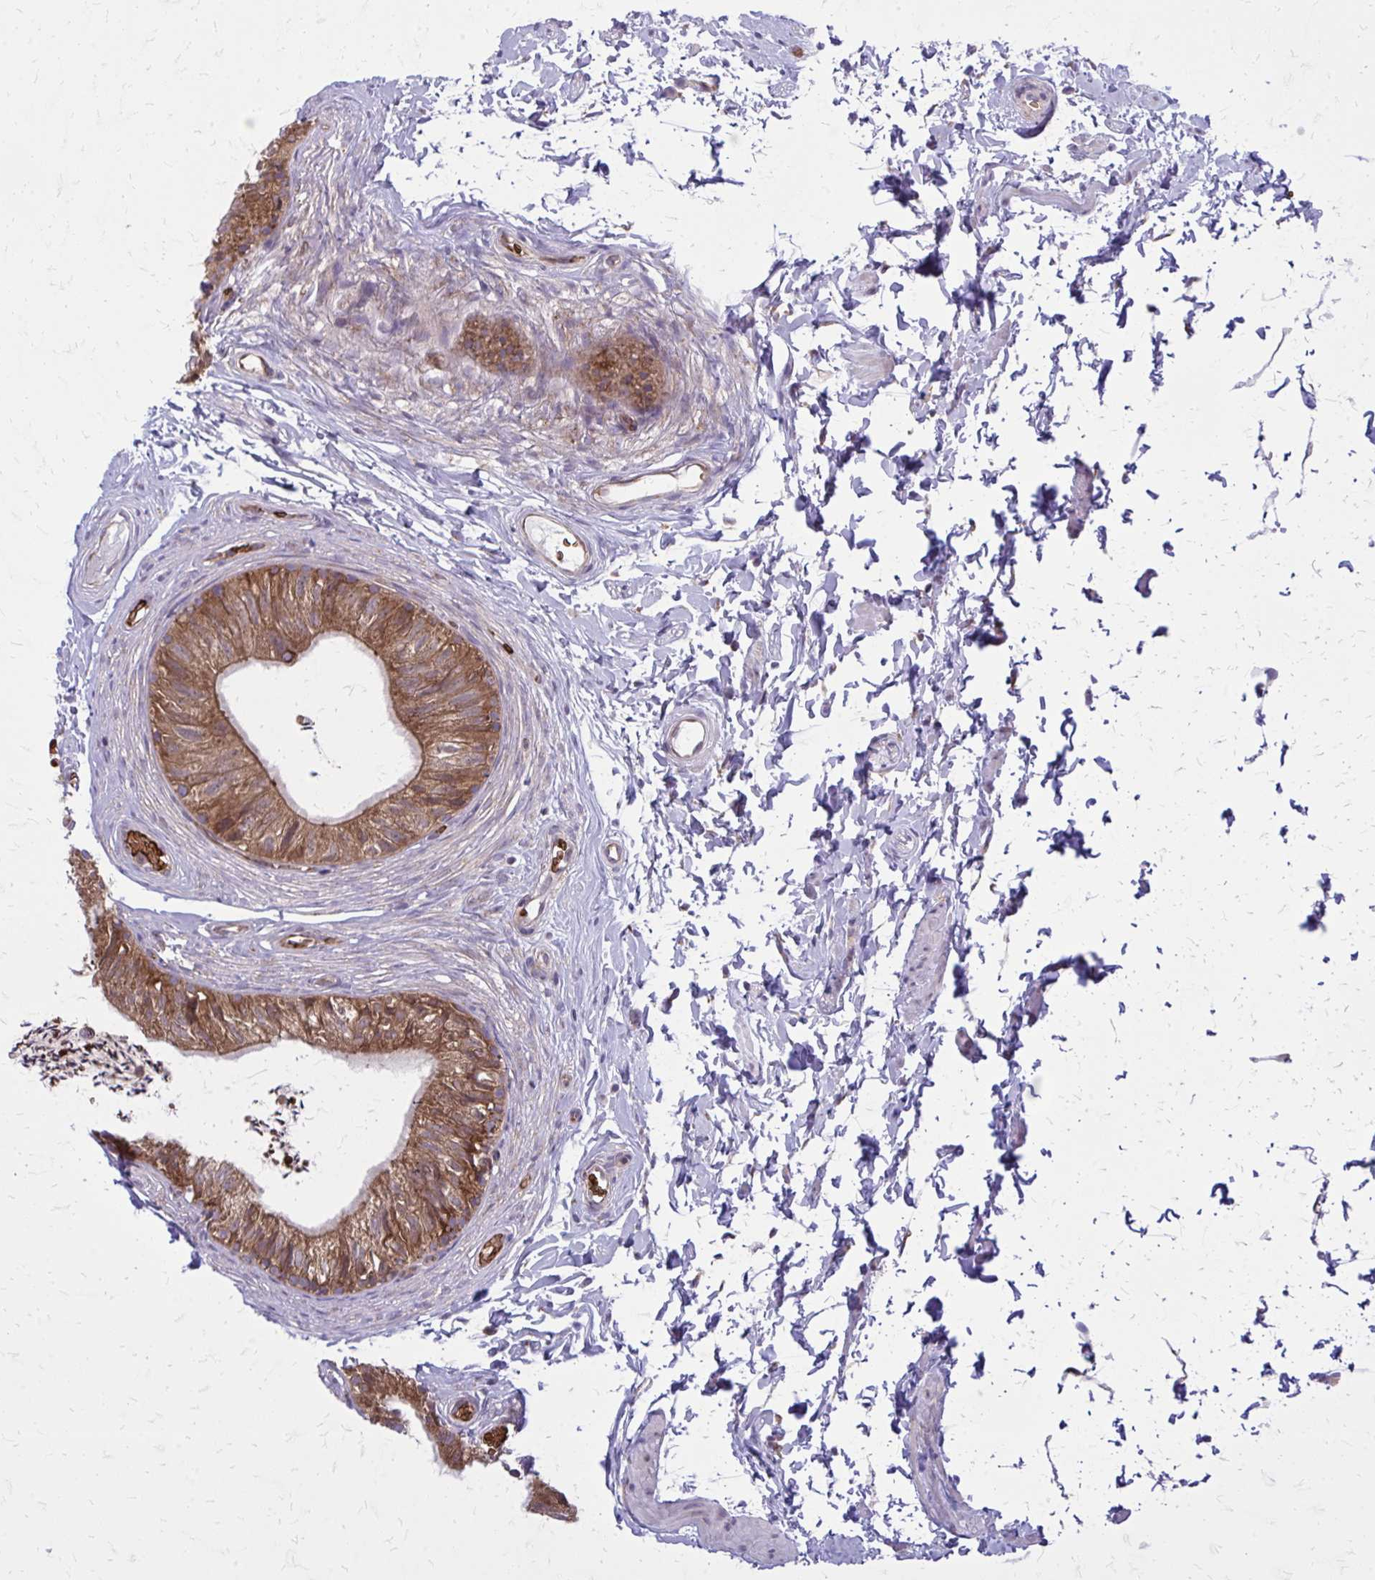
{"staining": {"intensity": "strong", "quantity": ">75%", "location": "cytoplasmic/membranous"}, "tissue": "epididymis", "cell_type": "Glandular cells", "image_type": "normal", "snomed": [{"axis": "morphology", "description": "Normal tissue, NOS"}, {"axis": "topography", "description": "Epididymis, spermatic cord, NOS"}, {"axis": "topography", "description": "Epididymis"}, {"axis": "topography", "description": "Peripheral nerve tissue"}], "caption": "The image shows immunohistochemical staining of benign epididymis. There is strong cytoplasmic/membranous staining is identified in approximately >75% of glandular cells. The protein is stained brown, and the nuclei are stained in blue (DAB IHC with brightfield microscopy, high magnification).", "gene": "PDK4", "patient": {"sex": "male", "age": 29}}